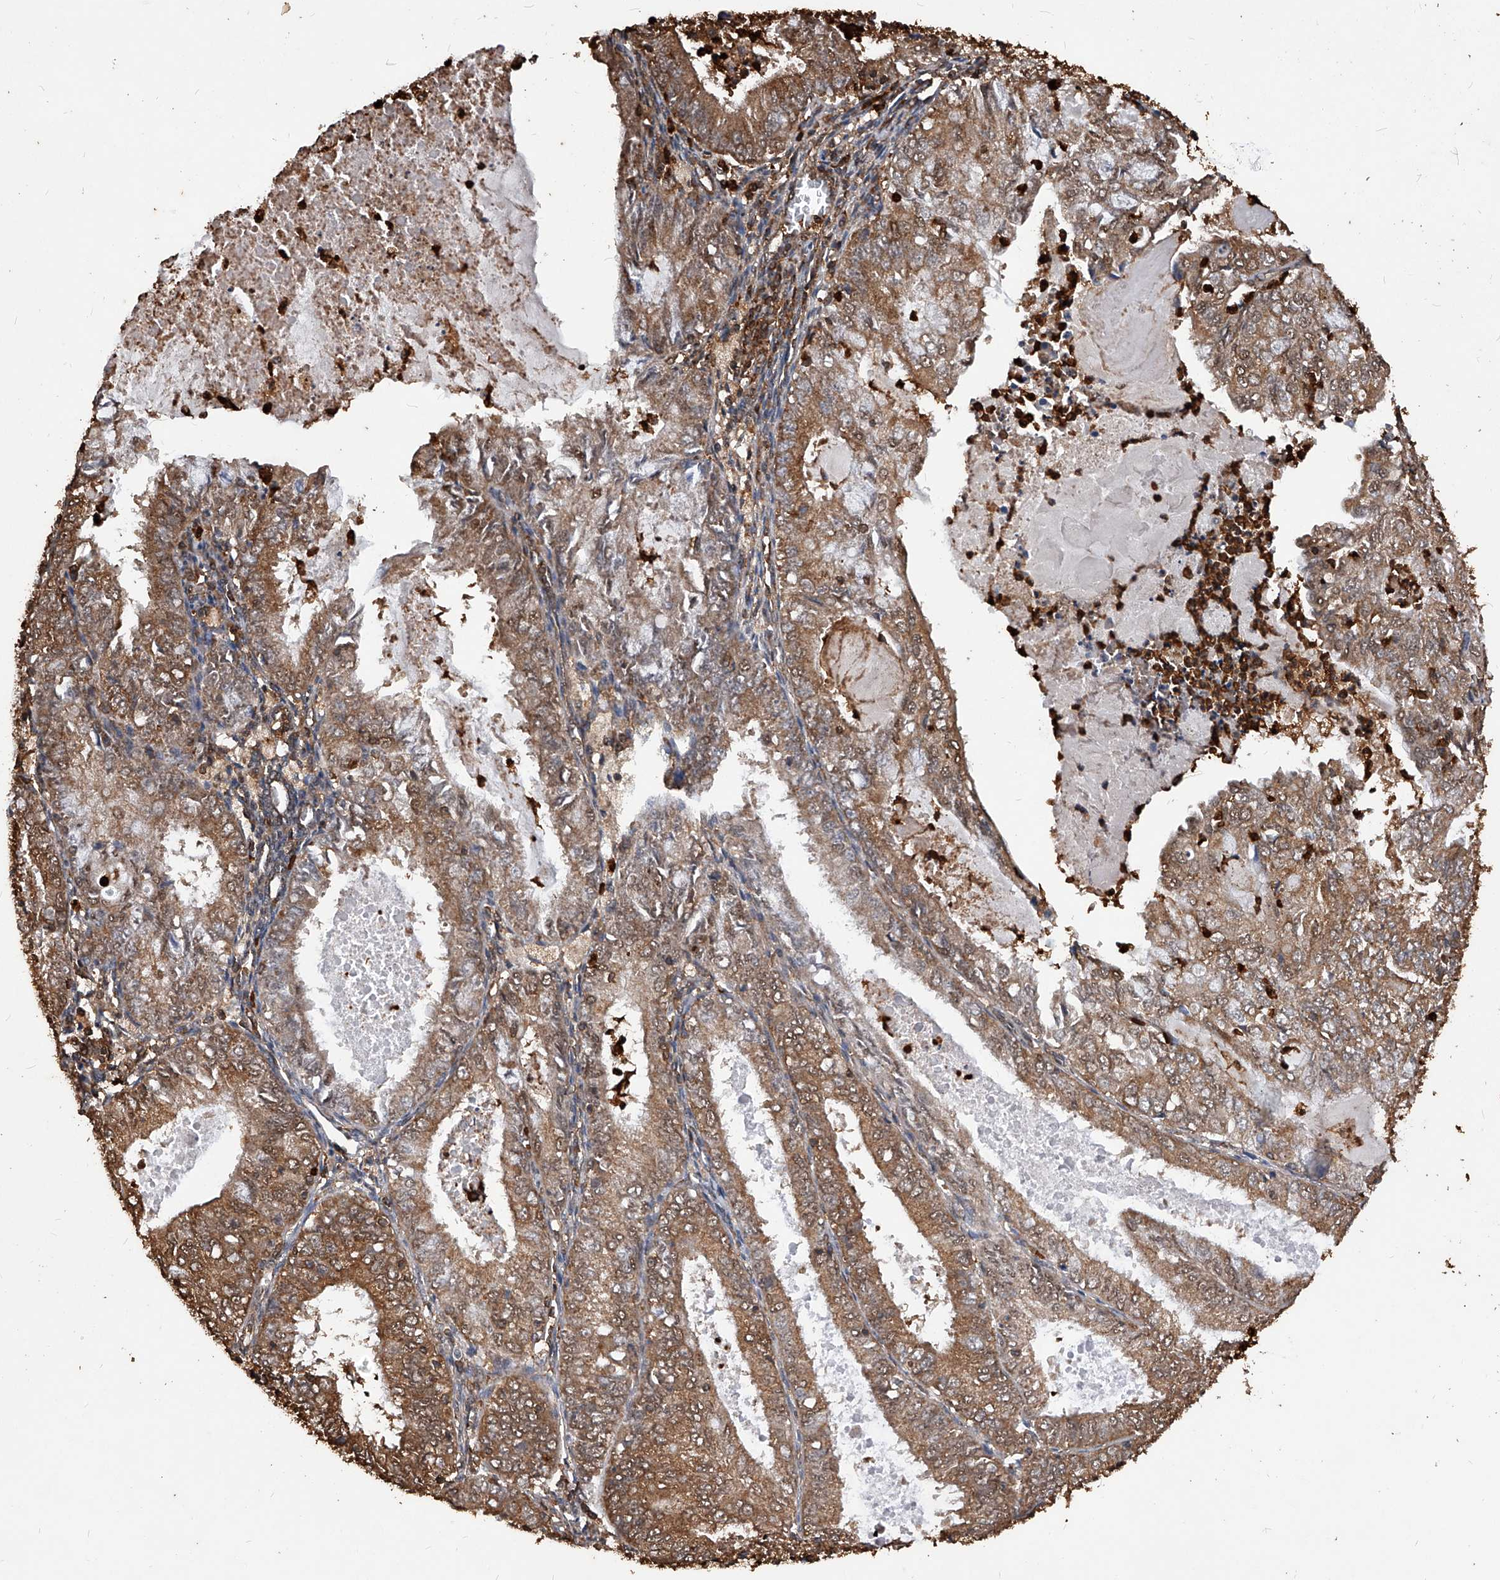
{"staining": {"intensity": "moderate", "quantity": ">75%", "location": "cytoplasmic/membranous"}, "tissue": "endometrial cancer", "cell_type": "Tumor cells", "image_type": "cancer", "snomed": [{"axis": "morphology", "description": "Adenocarcinoma, NOS"}, {"axis": "topography", "description": "Endometrium"}], "caption": "Immunohistochemistry (IHC) (DAB (3,3'-diaminobenzidine)) staining of human endometrial cancer (adenocarcinoma) displays moderate cytoplasmic/membranous protein positivity in about >75% of tumor cells. Immunohistochemistry (IHC) stains the protein of interest in brown and the nuclei are stained blue.", "gene": "UCP2", "patient": {"sex": "female", "age": 57}}